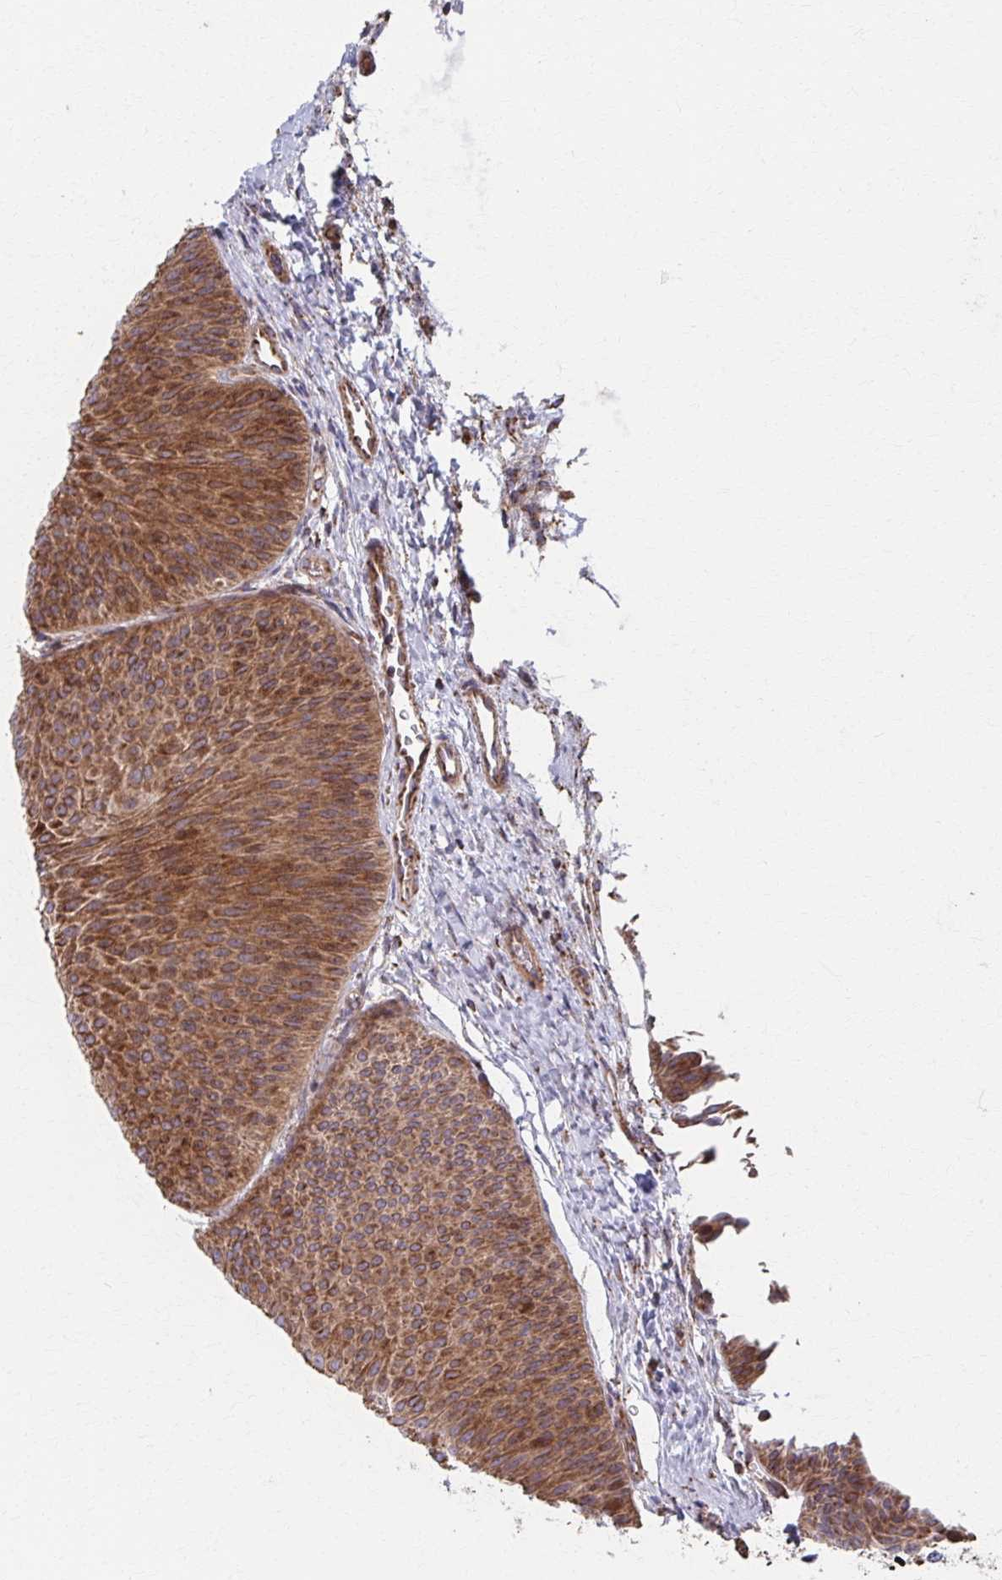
{"staining": {"intensity": "strong", "quantity": ">75%", "location": "cytoplasmic/membranous"}, "tissue": "urothelial cancer", "cell_type": "Tumor cells", "image_type": "cancer", "snomed": [{"axis": "morphology", "description": "Urothelial carcinoma, Low grade"}, {"axis": "topography", "description": "Urinary bladder"}], "caption": "The immunohistochemical stain labels strong cytoplasmic/membranous staining in tumor cells of urothelial carcinoma (low-grade) tissue.", "gene": "SAT1", "patient": {"sex": "female", "age": 60}}